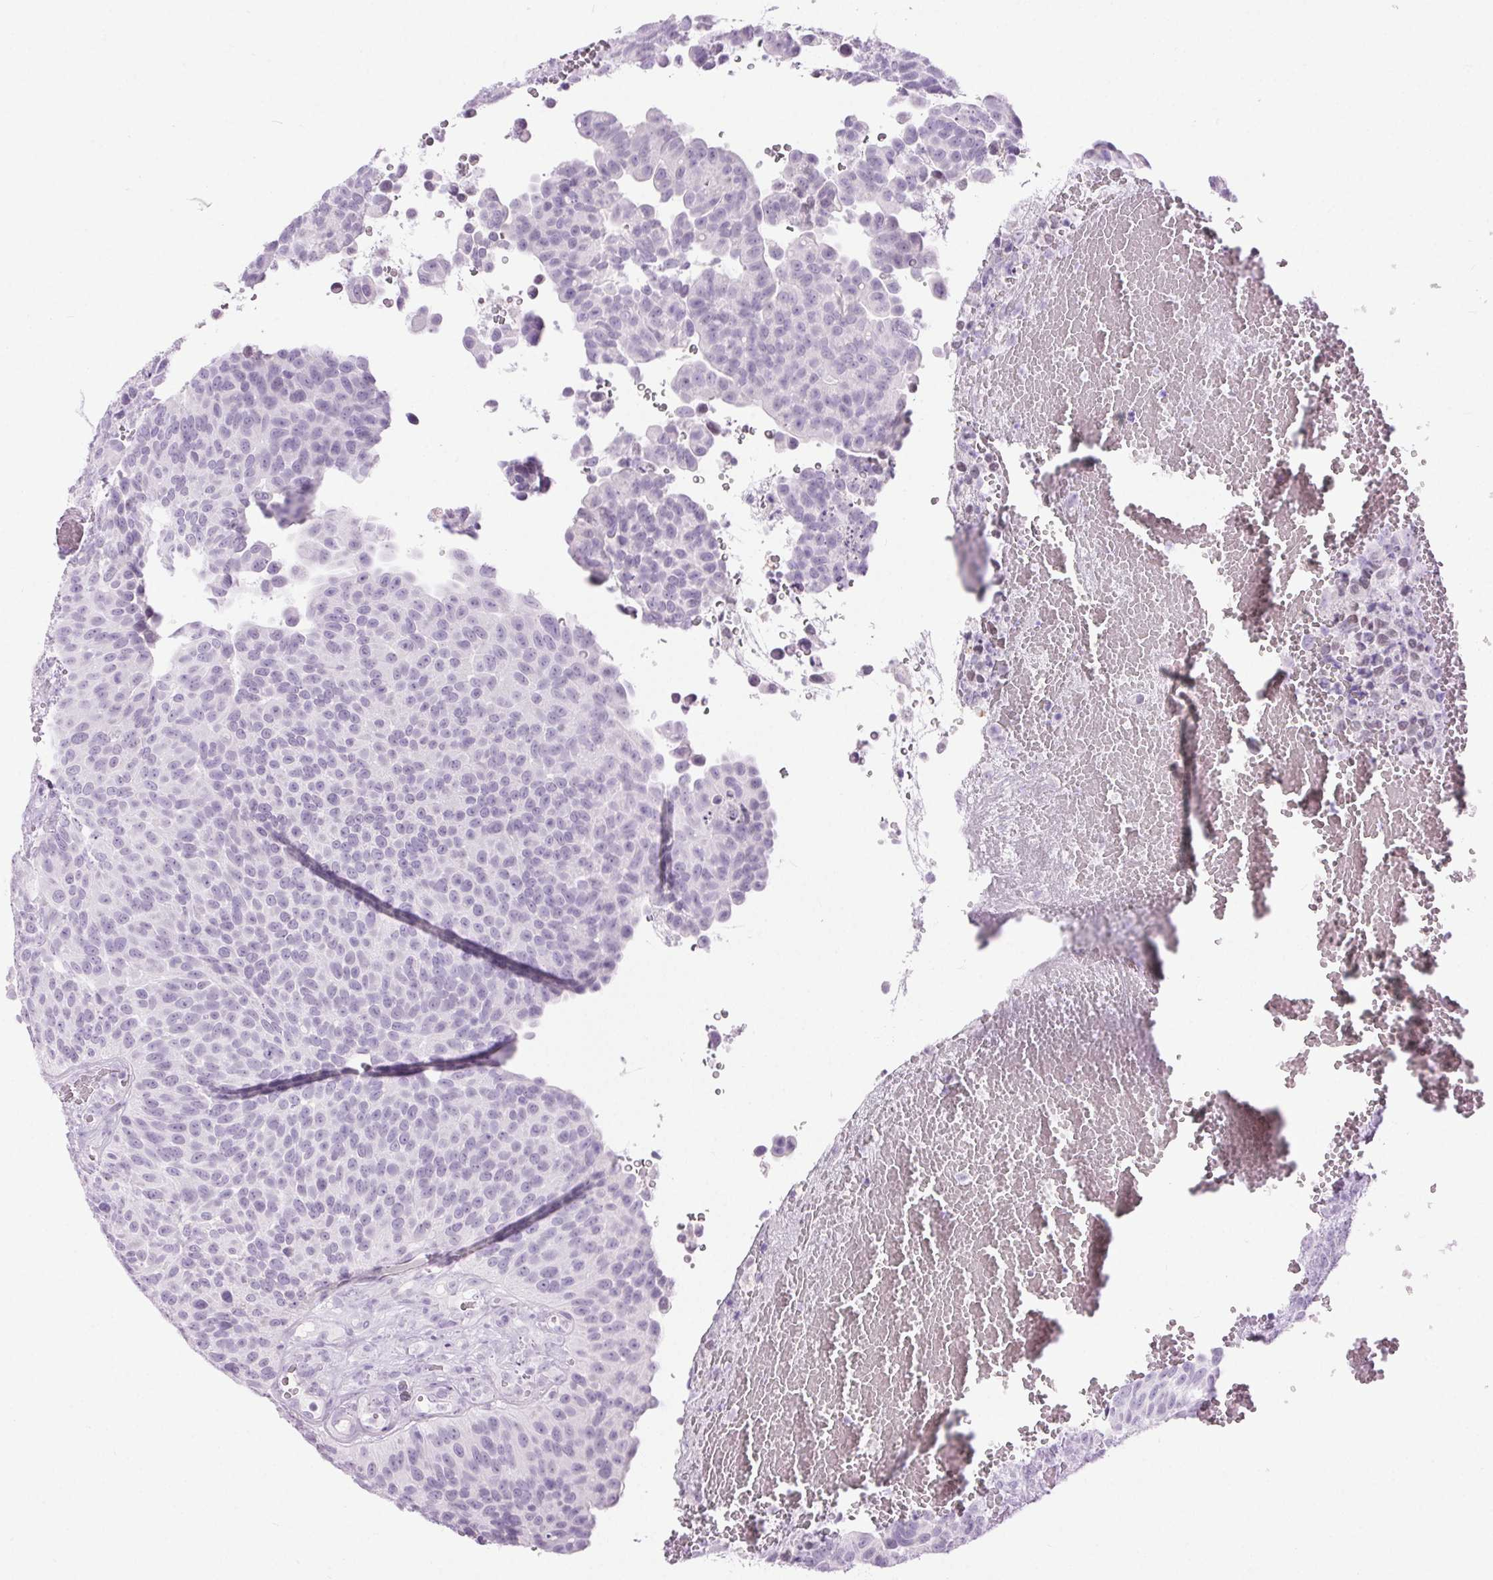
{"staining": {"intensity": "negative", "quantity": "none", "location": "none"}, "tissue": "urothelial cancer", "cell_type": "Tumor cells", "image_type": "cancer", "snomed": [{"axis": "morphology", "description": "Urothelial carcinoma, Low grade"}, {"axis": "topography", "description": "Urinary bladder"}], "caption": "Histopathology image shows no significant protein expression in tumor cells of low-grade urothelial carcinoma. The staining is performed using DAB brown chromogen with nuclei counter-stained in using hematoxylin.", "gene": "BEND2", "patient": {"sex": "male", "age": 76}}